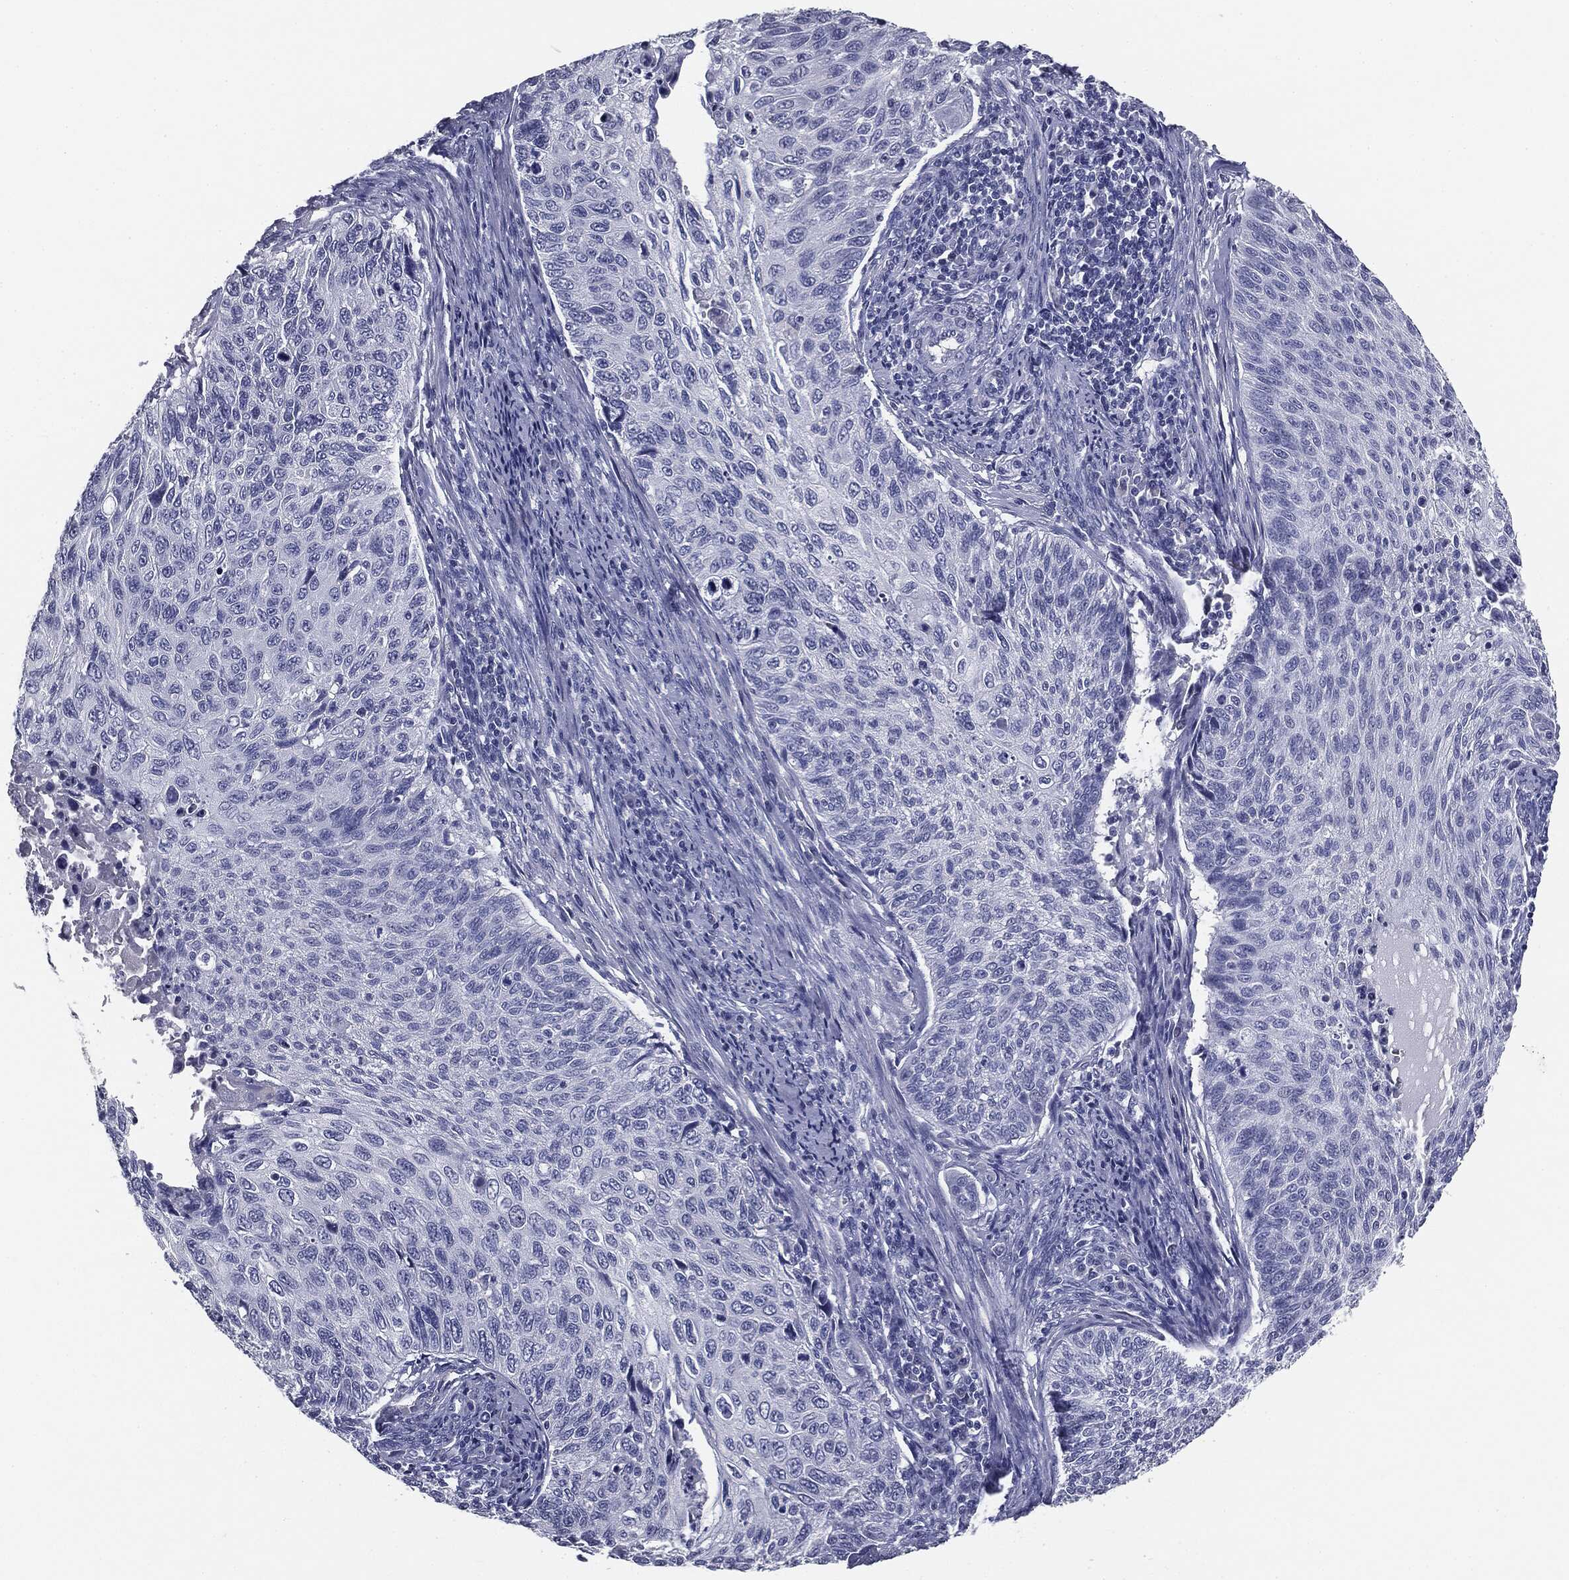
{"staining": {"intensity": "negative", "quantity": "none", "location": "none"}, "tissue": "cervical cancer", "cell_type": "Tumor cells", "image_type": "cancer", "snomed": [{"axis": "morphology", "description": "Squamous cell carcinoma, NOS"}, {"axis": "topography", "description": "Cervix"}], "caption": "High magnification brightfield microscopy of cervical squamous cell carcinoma stained with DAB (brown) and counterstained with hematoxylin (blue): tumor cells show no significant expression. (DAB (3,3'-diaminobenzidine) immunohistochemistry (IHC), high magnification).", "gene": "AFP", "patient": {"sex": "female", "age": 70}}